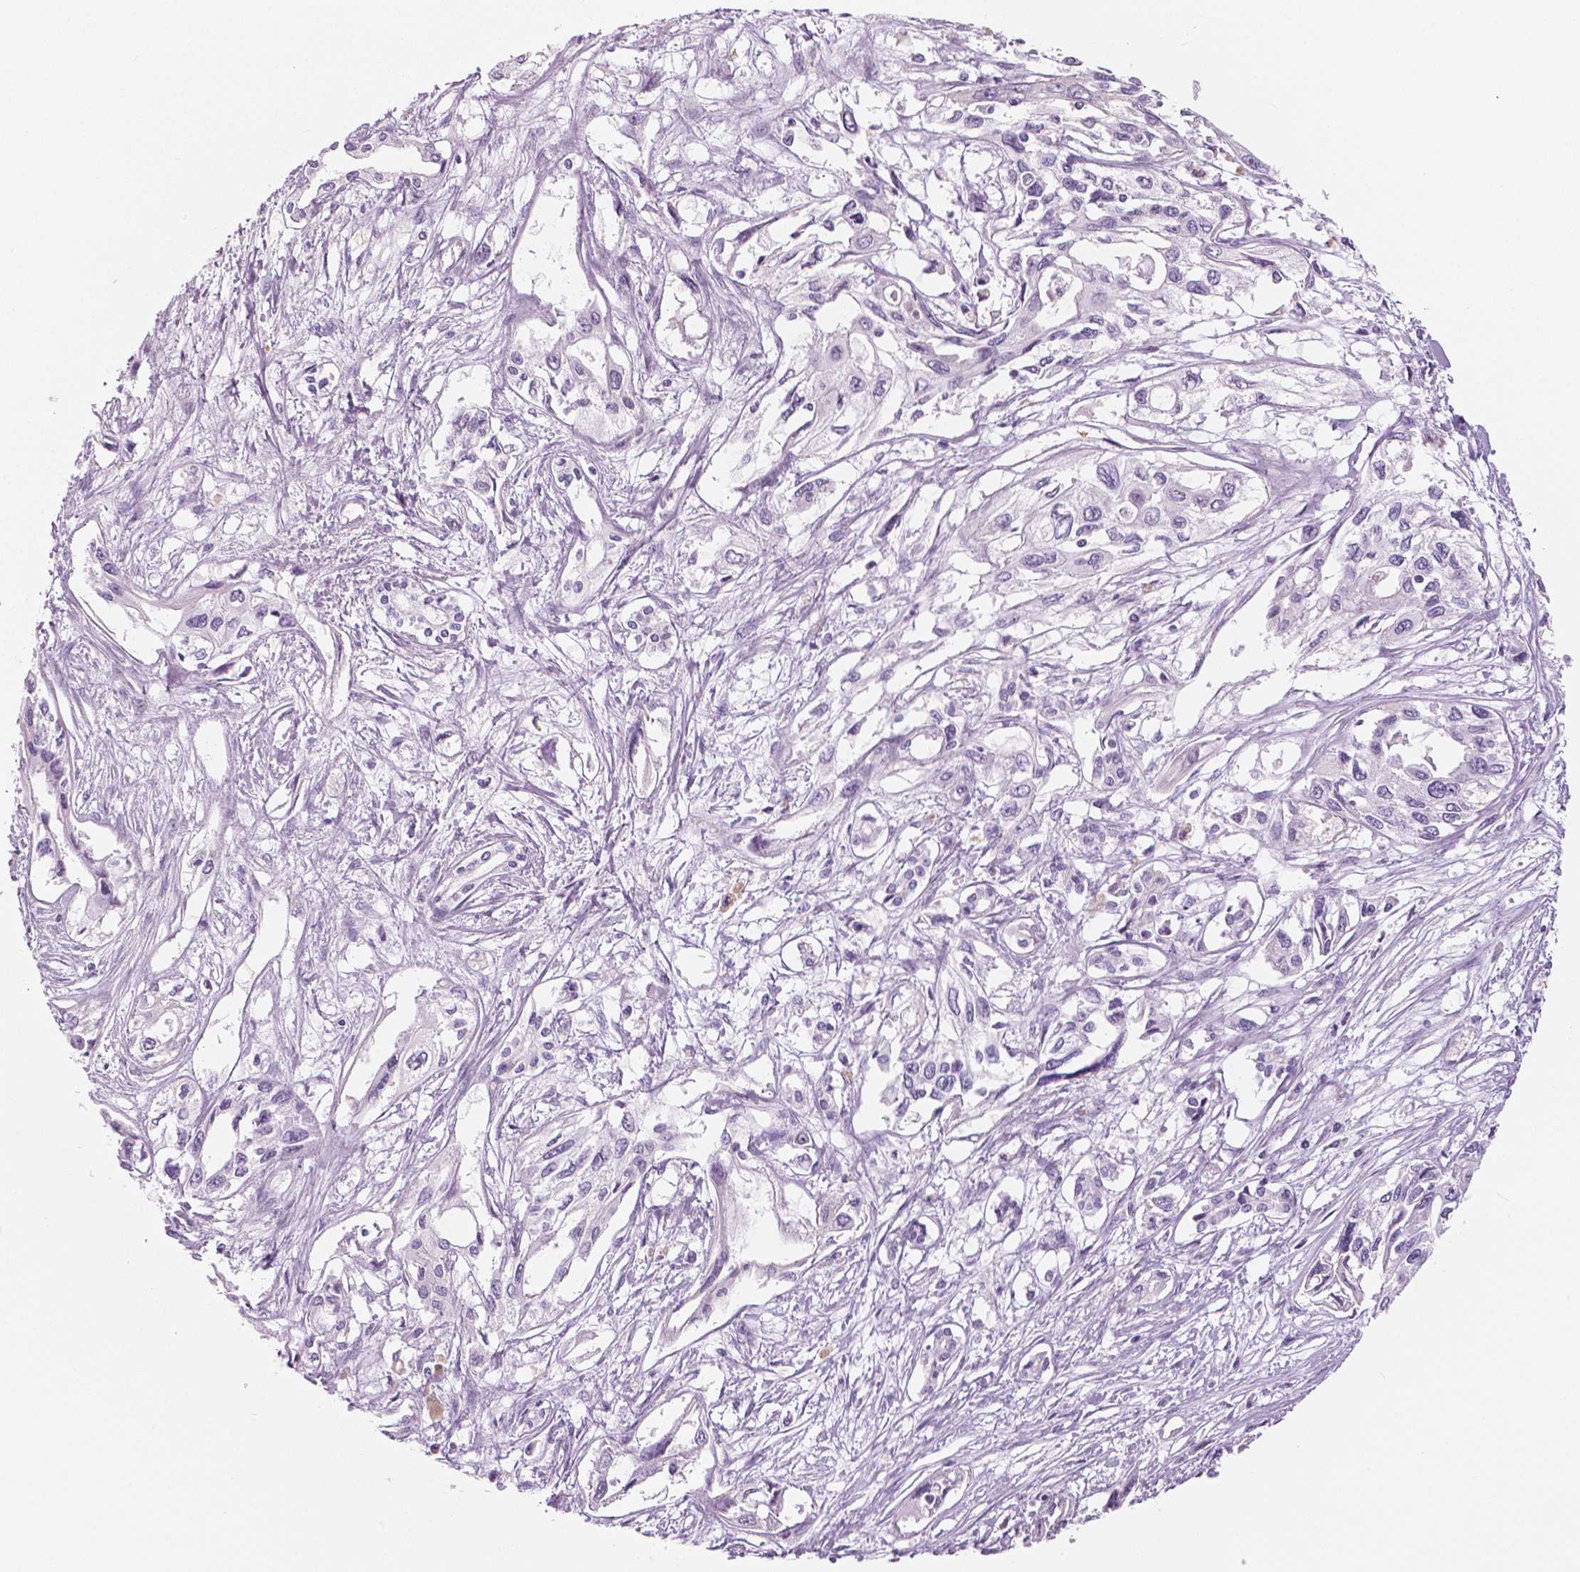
{"staining": {"intensity": "negative", "quantity": "none", "location": "none"}, "tissue": "pancreatic cancer", "cell_type": "Tumor cells", "image_type": "cancer", "snomed": [{"axis": "morphology", "description": "Adenocarcinoma, NOS"}, {"axis": "topography", "description": "Pancreas"}], "caption": "High power microscopy photomicrograph of an IHC photomicrograph of pancreatic cancer (adenocarcinoma), revealing no significant positivity in tumor cells.", "gene": "SLC24A1", "patient": {"sex": "female", "age": 55}}